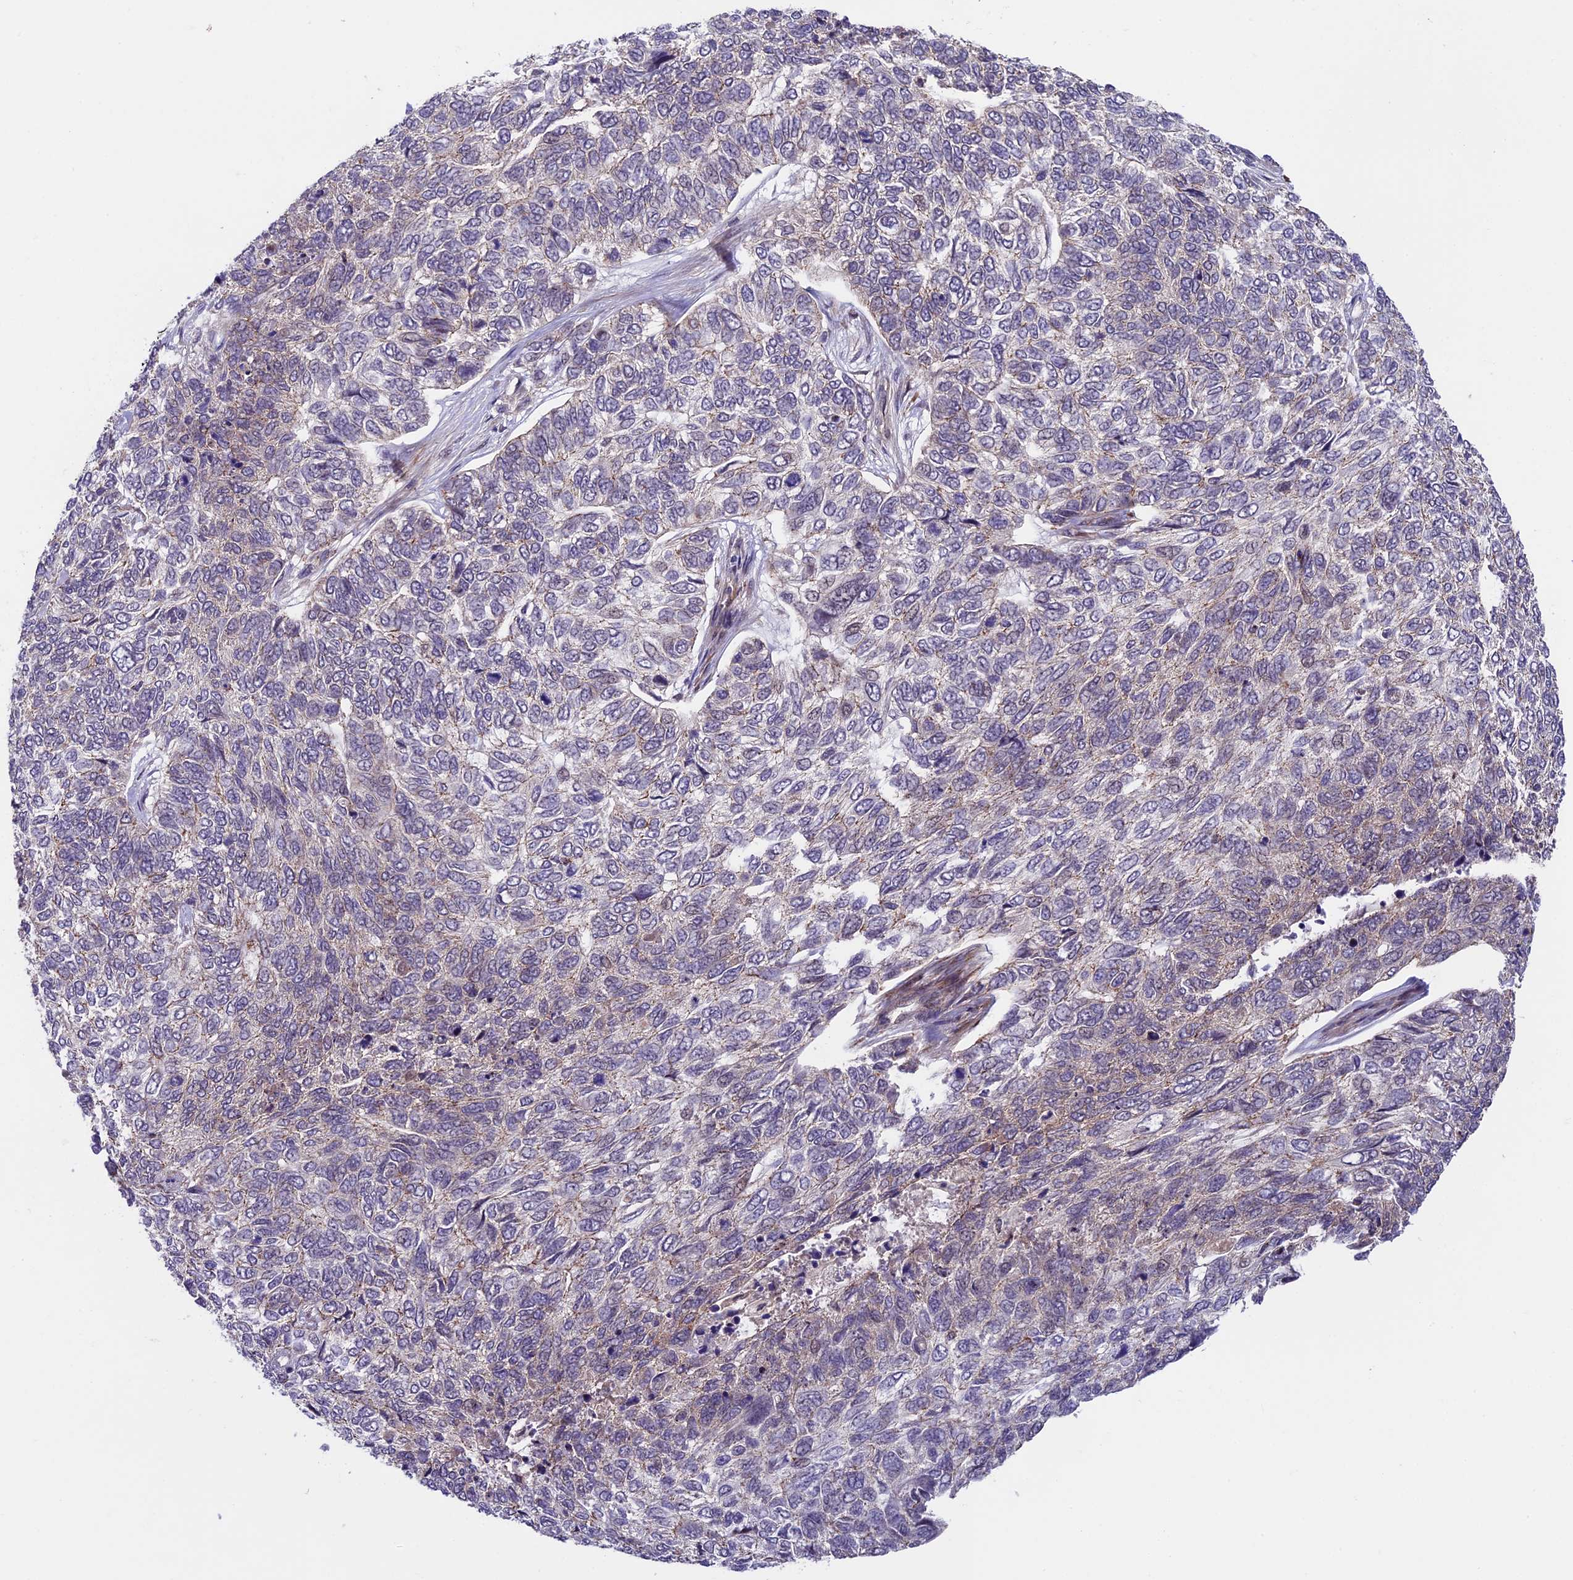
{"staining": {"intensity": "negative", "quantity": "none", "location": "none"}, "tissue": "skin cancer", "cell_type": "Tumor cells", "image_type": "cancer", "snomed": [{"axis": "morphology", "description": "Basal cell carcinoma"}, {"axis": "topography", "description": "Skin"}], "caption": "High power microscopy image of an immunohistochemistry photomicrograph of skin basal cell carcinoma, revealing no significant staining in tumor cells.", "gene": "SIPA1L3", "patient": {"sex": "female", "age": 65}}